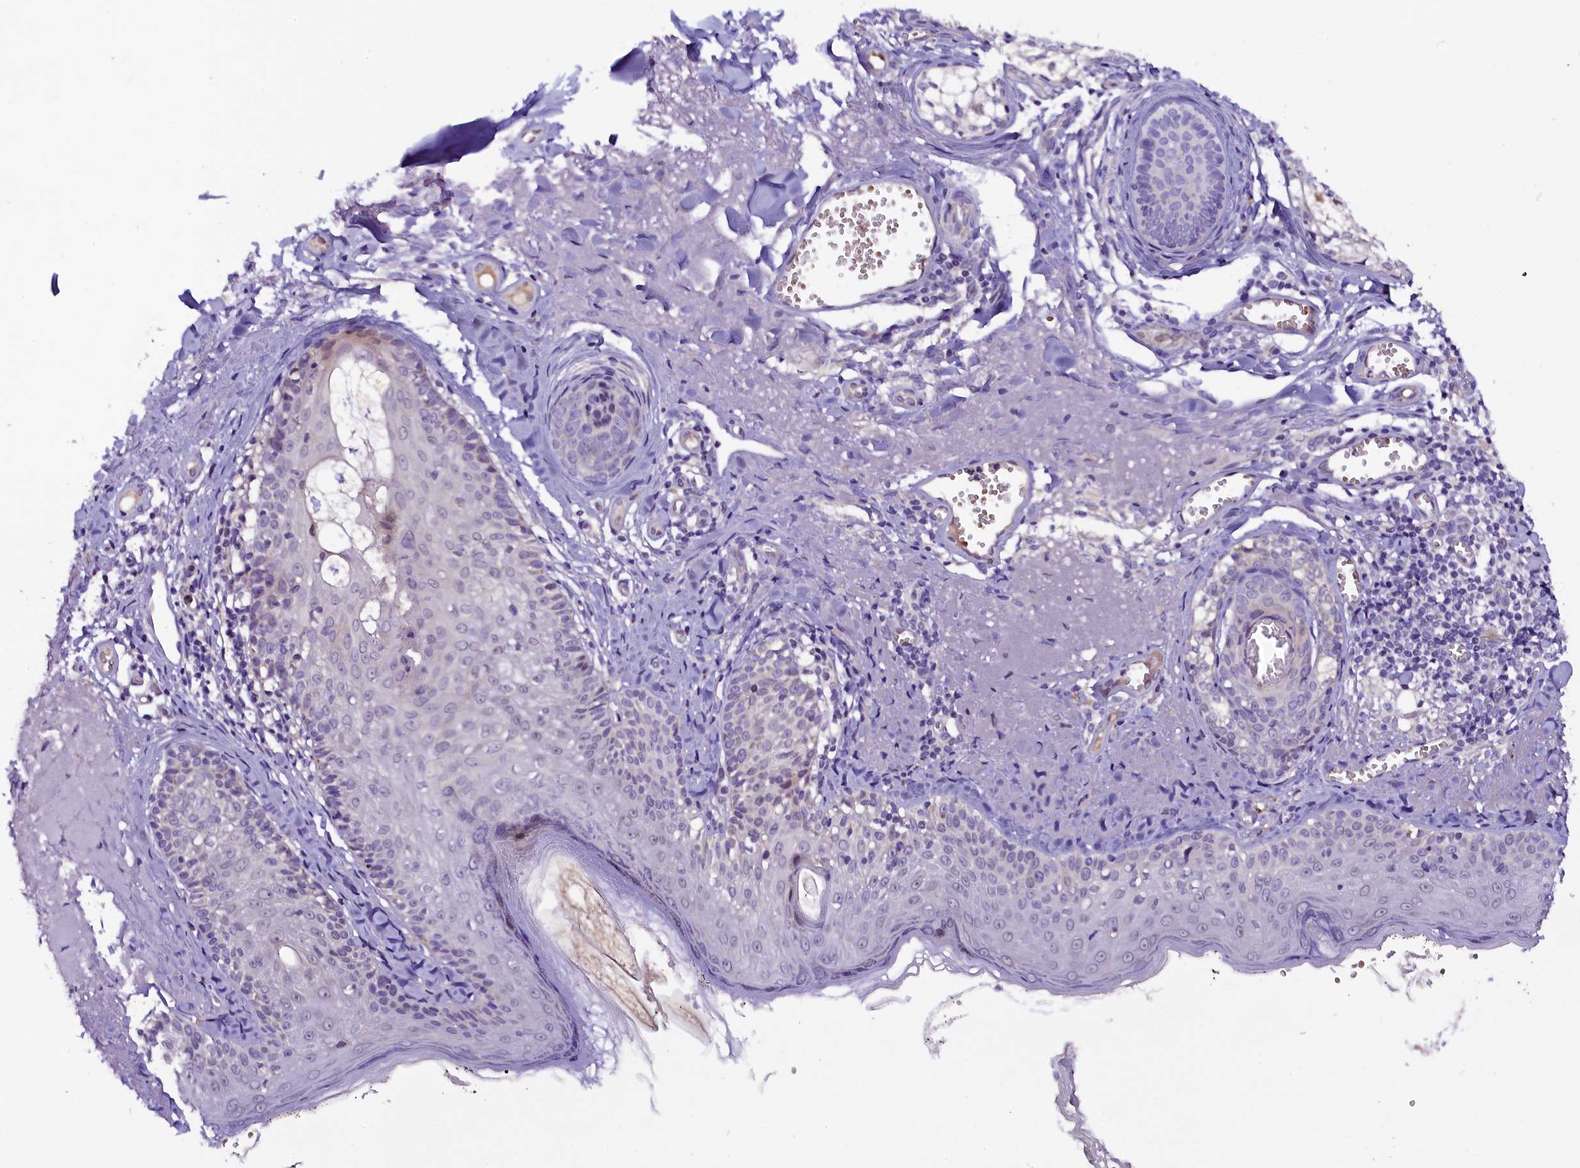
{"staining": {"intensity": "negative", "quantity": "none", "location": "none"}, "tissue": "skin cancer", "cell_type": "Tumor cells", "image_type": "cancer", "snomed": [{"axis": "morphology", "description": "Basal cell carcinoma"}, {"axis": "topography", "description": "Skin"}], "caption": "Tumor cells show no significant protein expression in basal cell carcinoma (skin).", "gene": "C9orf40", "patient": {"sex": "female", "age": 74}}